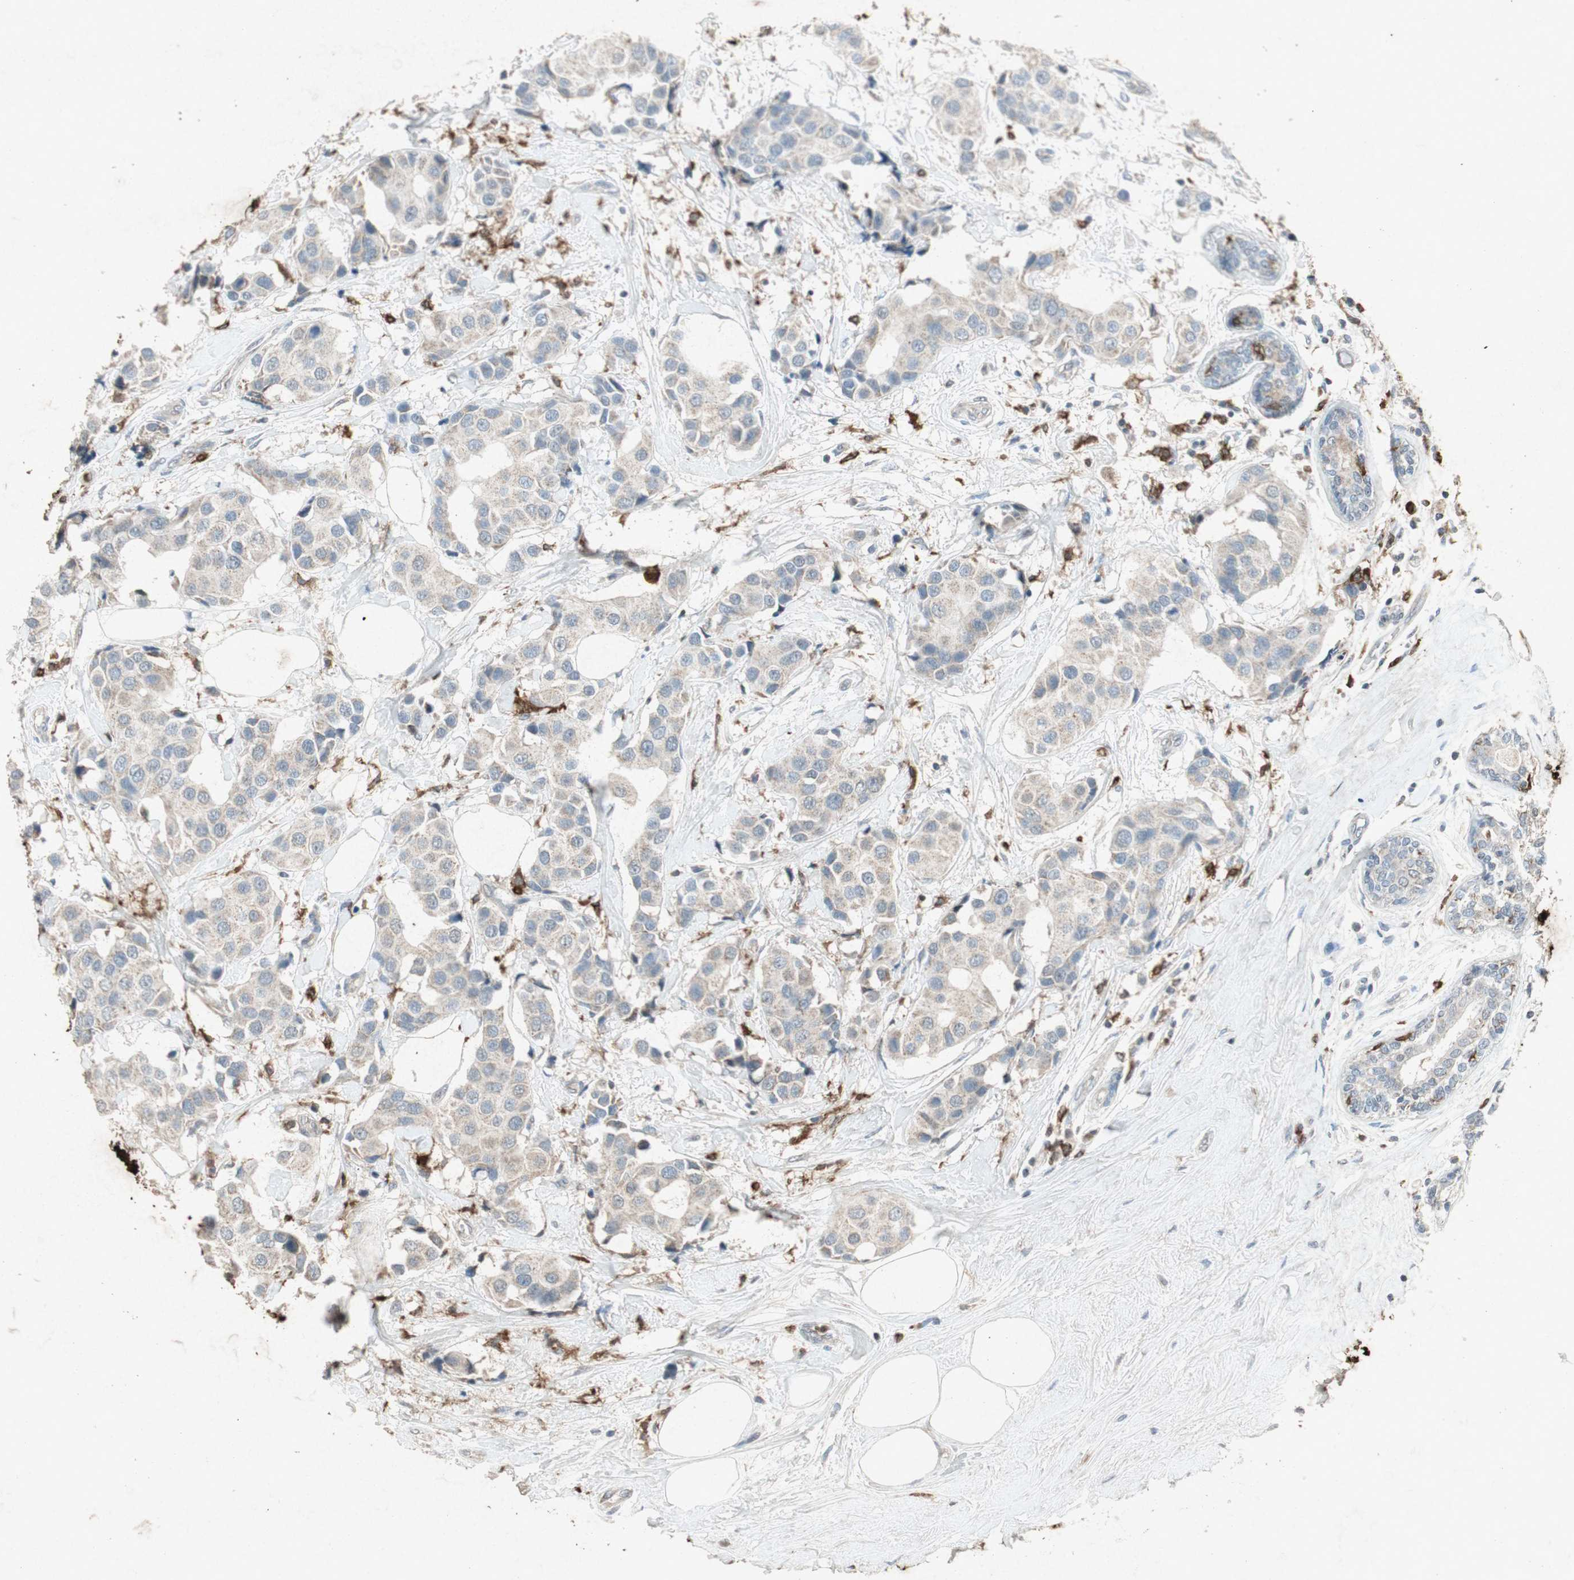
{"staining": {"intensity": "weak", "quantity": "25%-75%", "location": "cytoplasmic/membranous"}, "tissue": "breast cancer", "cell_type": "Tumor cells", "image_type": "cancer", "snomed": [{"axis": "morphology", "description": "Normal tissue, NOS"}, {"axis": "morphology", "description": "Duct carcinoma"}, {"axis": "topography", "description": "Breast"}], "caption": "Human breast cancer stained for a protein (brown) exhibits weak cytoplasmic/membranous positive positivity in about 25%-75% of tumor cells.", "gene": "TYROBP", "patient": {"sex": "female", "age": 39}}